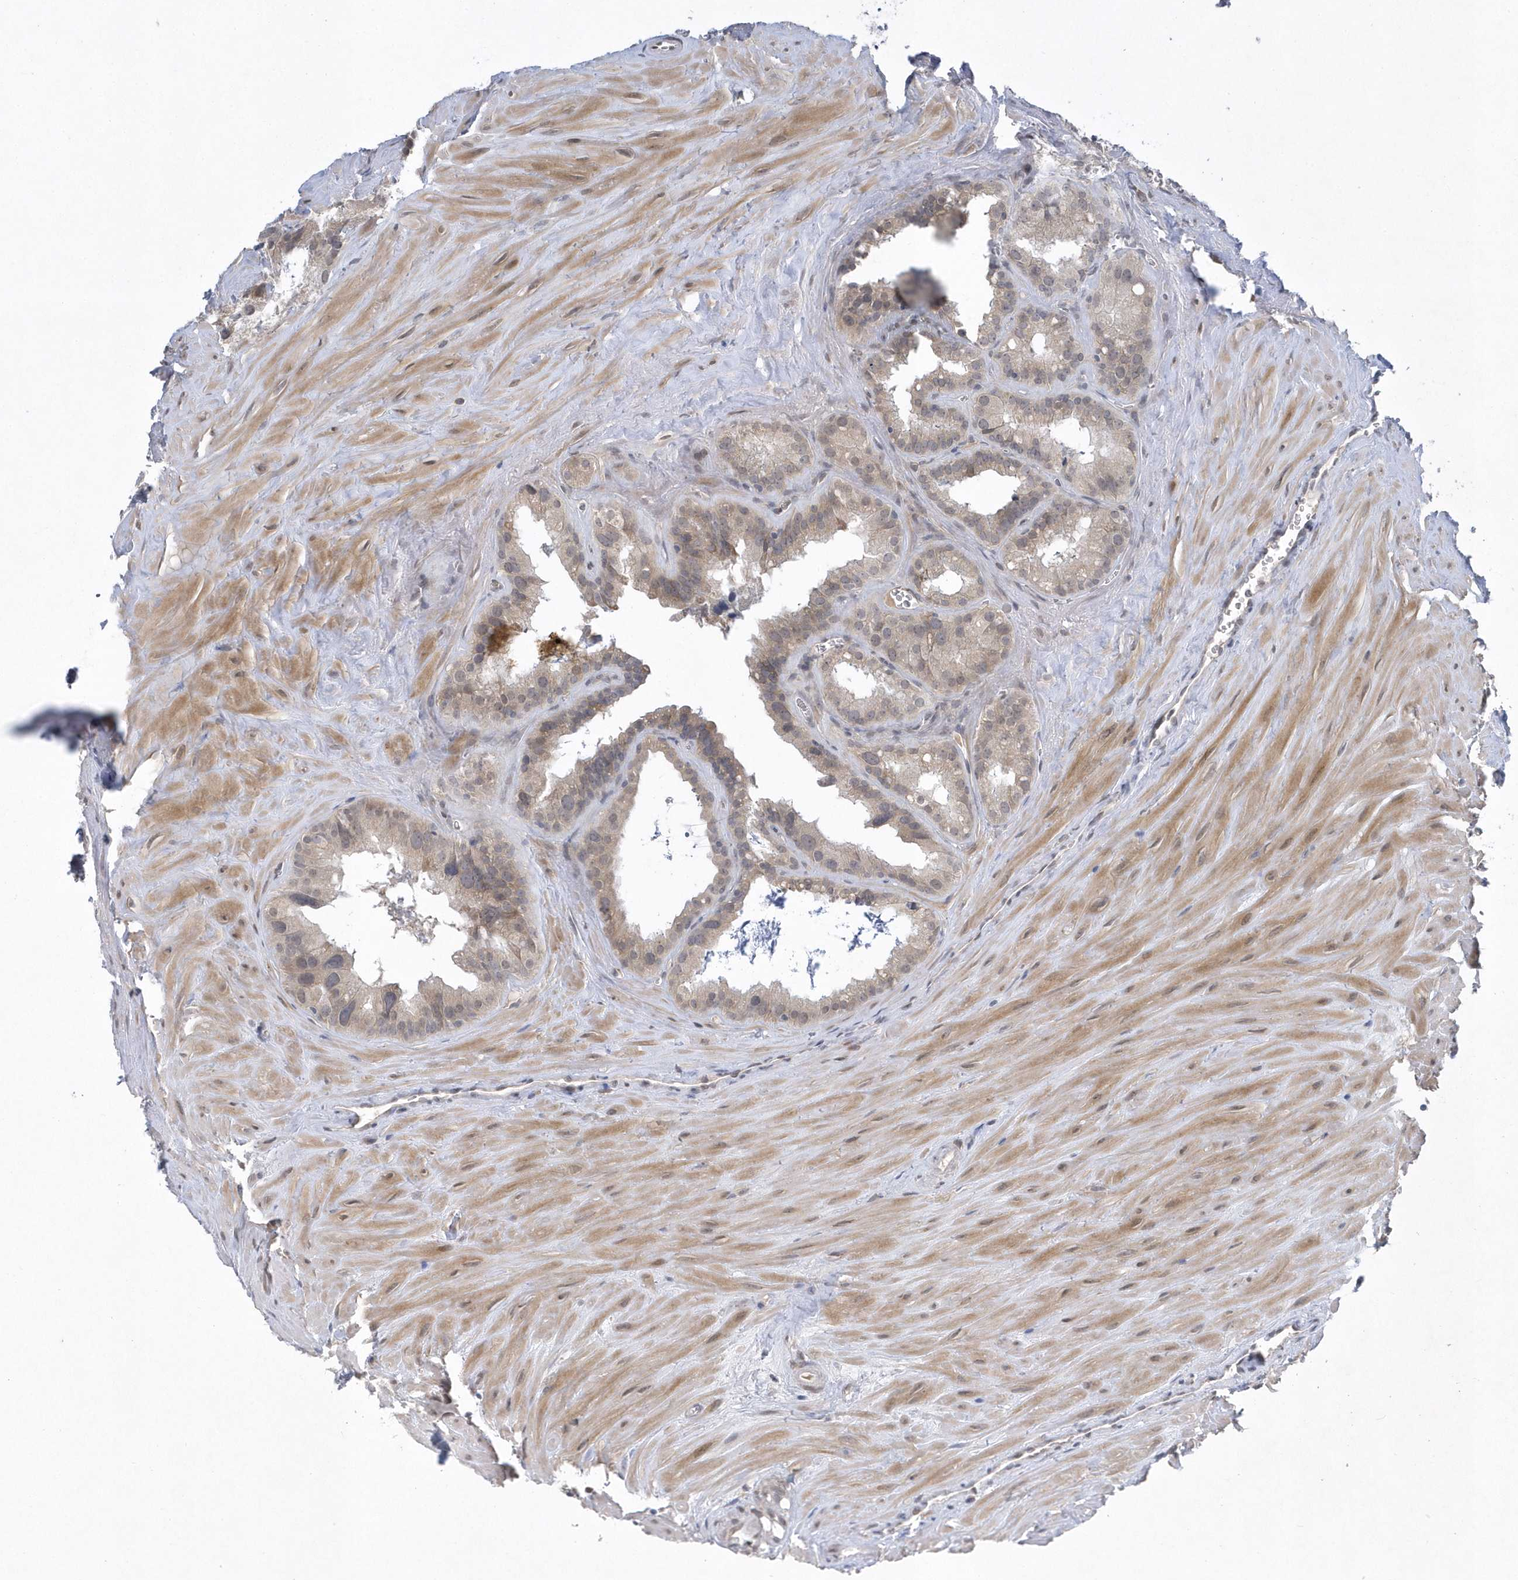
{"staining": {"intensity": "moderate", "quantity": "<25%", "location": "cytoplasmic/membranous"}, "tissue": "seminal vesicle", "cell_type": "Glandular cells", "image_type": "normal", "snomed": [{"axis": "morphology", "description": "Normal tissue, NOS"}, {"axis": "topography", "description": "Prostate"}, {"axis": "topography", "description": "Seminal veicle"}], "caption": "Immunohistochemistry of benign human seminal vesicle exhibits low levels of moderate cytoplasmic/membranous expression in about <25% of glandular cells. The staining was performed using DAB (3,3'-diaminobenzidine), with brown indicating positive protein expression. Nuclei are stained blue with hematoxylin.", "gene": "ZC3H12D", "patient": {"sex": "male", "age": 59}}